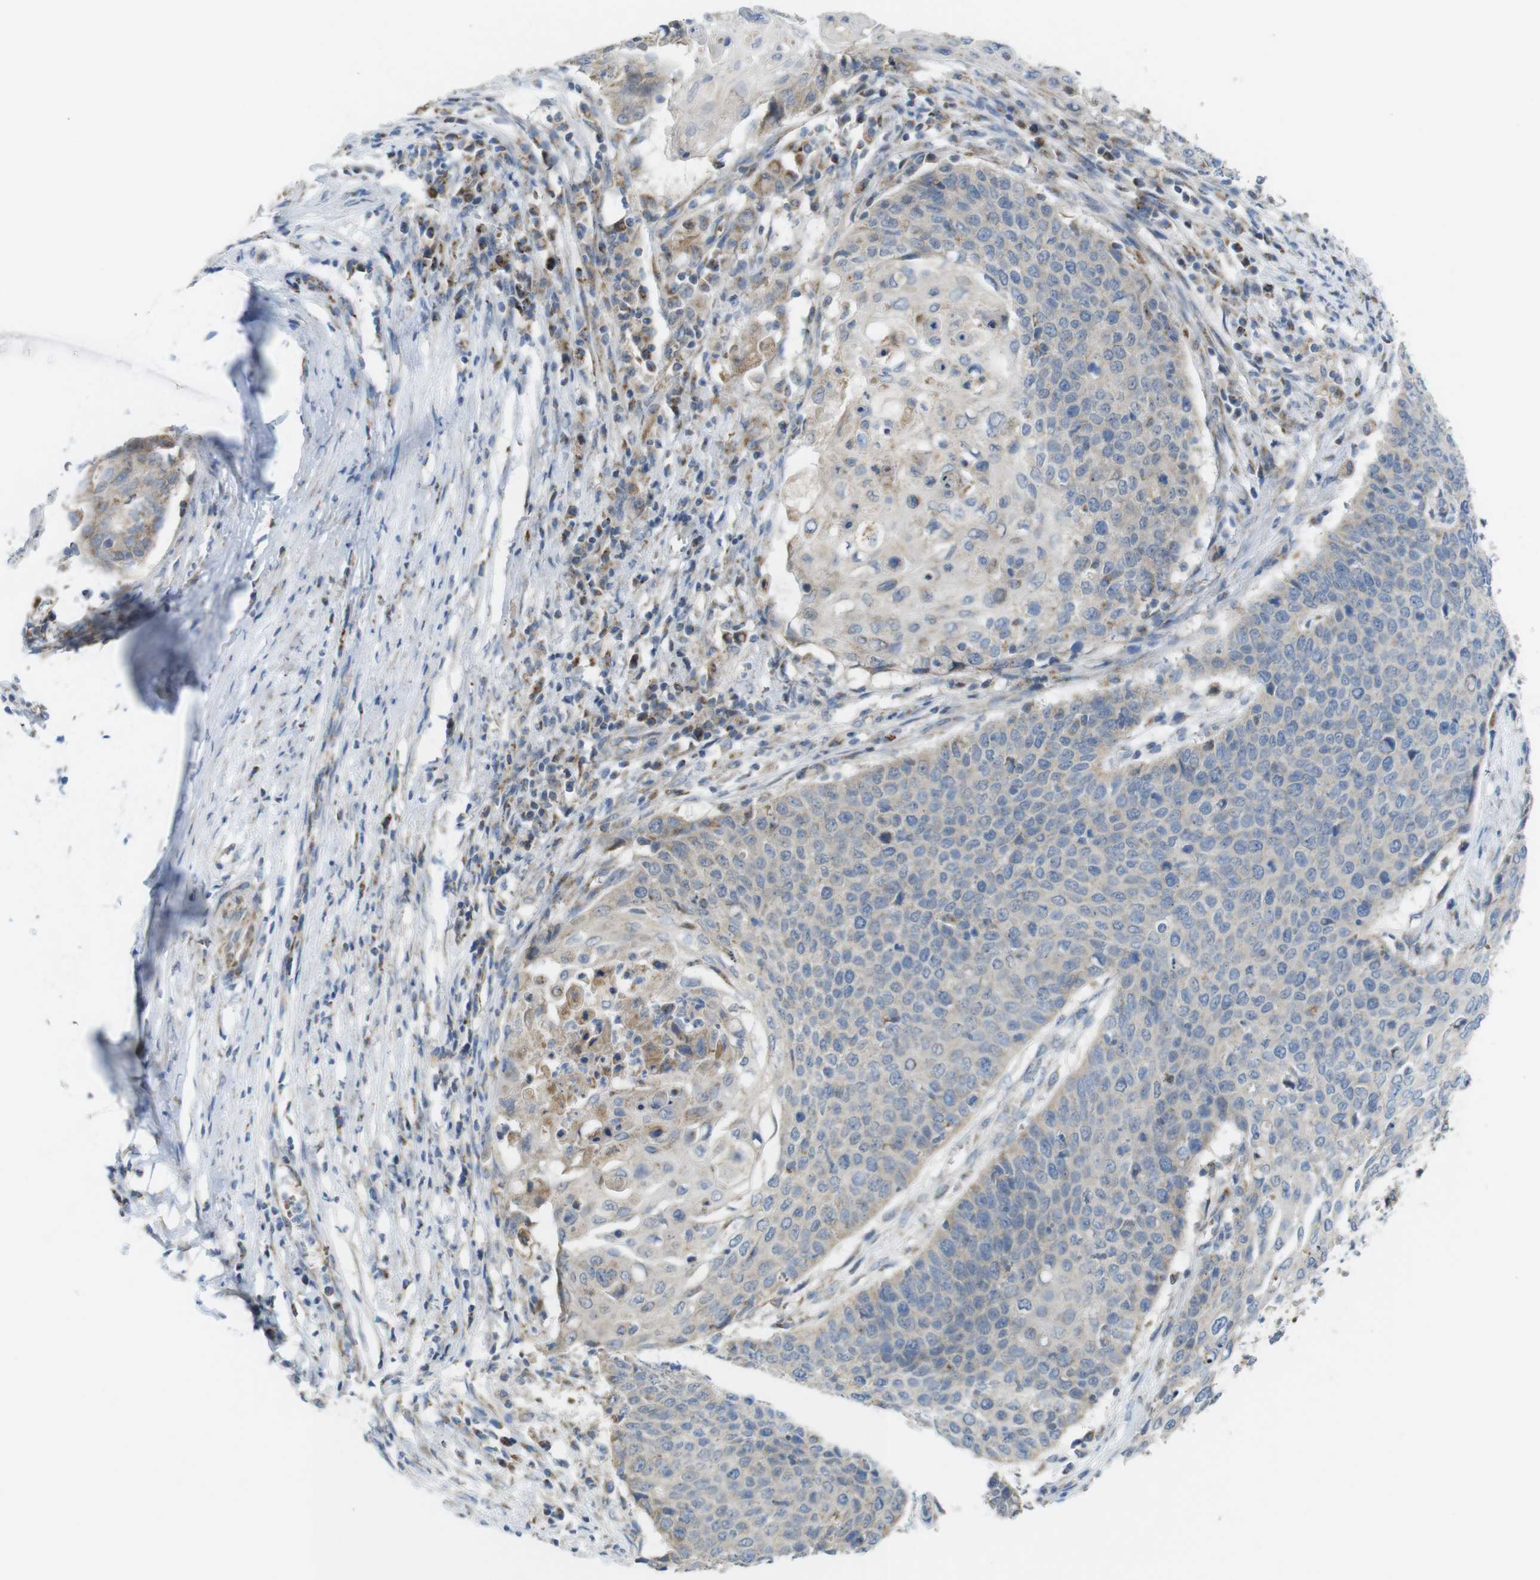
{"staining": {"intensity": "moderate", "quantity": "<25%", "location": "cytoplasmic/membranous"}, "tissue": "cervical cancer", "cell_type": "Tumor cells", "image_type": "cancer", "snomed": [{"axis": "morphology", "description": "Squamous cell carcinoma, NOS"}, {"axis": "topography", "description": "Cervix"}], "caption": "Protein staining by immunohistochemistry (IHC) displays moderate cytoplasmic/membranous positivity in approximately <25% of tumor cells in squamous cell carcinoma (cervical).", "gene": "MARCHF1", "patient": {"sex": "female", "age": 39}}